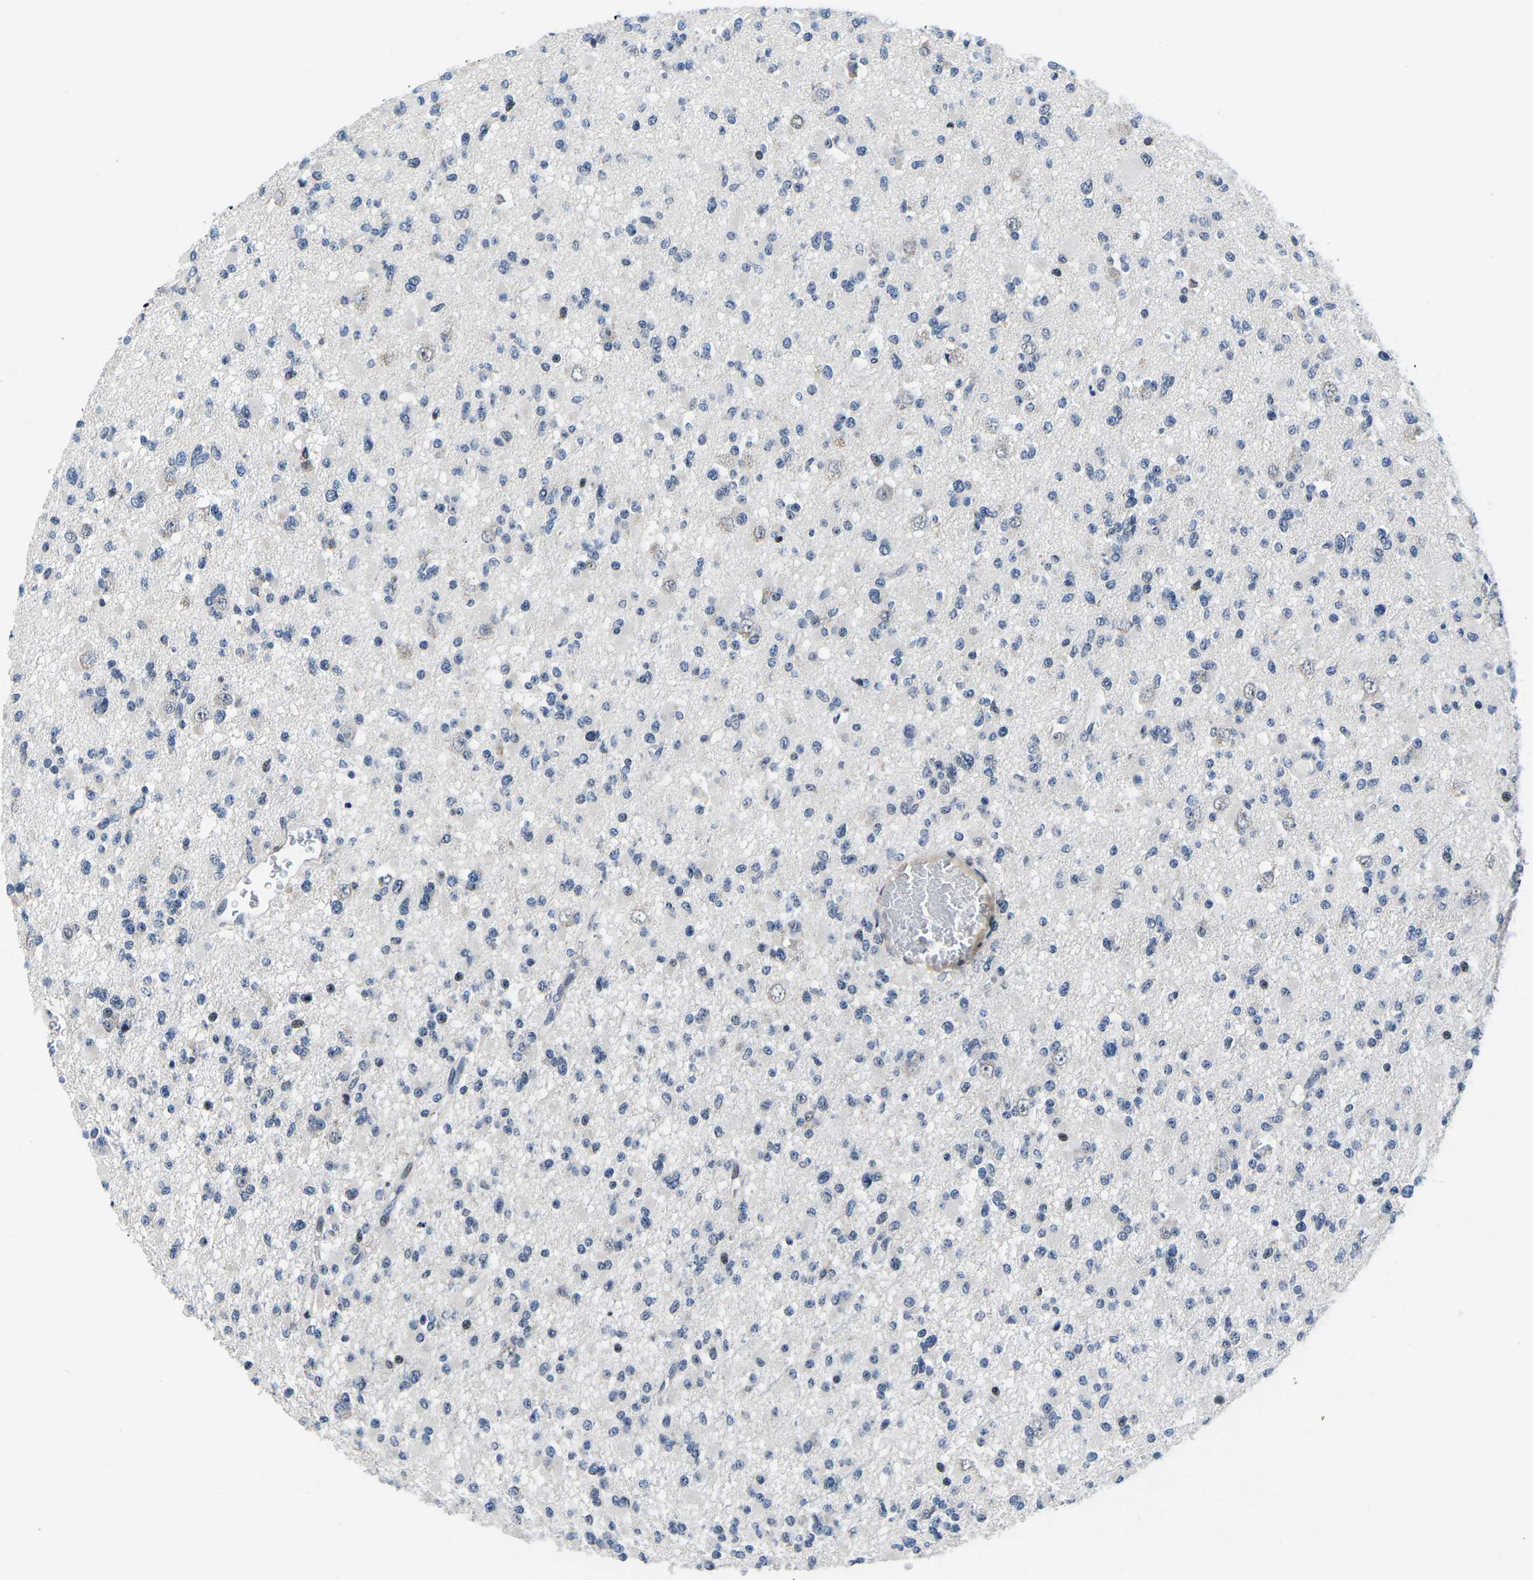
{"staining": {"intensity": "negative", "quantity": "none", "location": "none"}, "tissue": "glioma", "cell_type": "Tumor cells", "image_type": "cancer", "snomed": [{"axis": "morphology", "description": "Glioma, malignant, Low grade"}, {"axis": "topography", "description": "Brain"}], "caption": "Photomicrograph shows no significant protein expression in tumor cells of malignant glioma (low-grade).", "gene": "CDC73", "patient": {"sex": "female", "age": 22}}